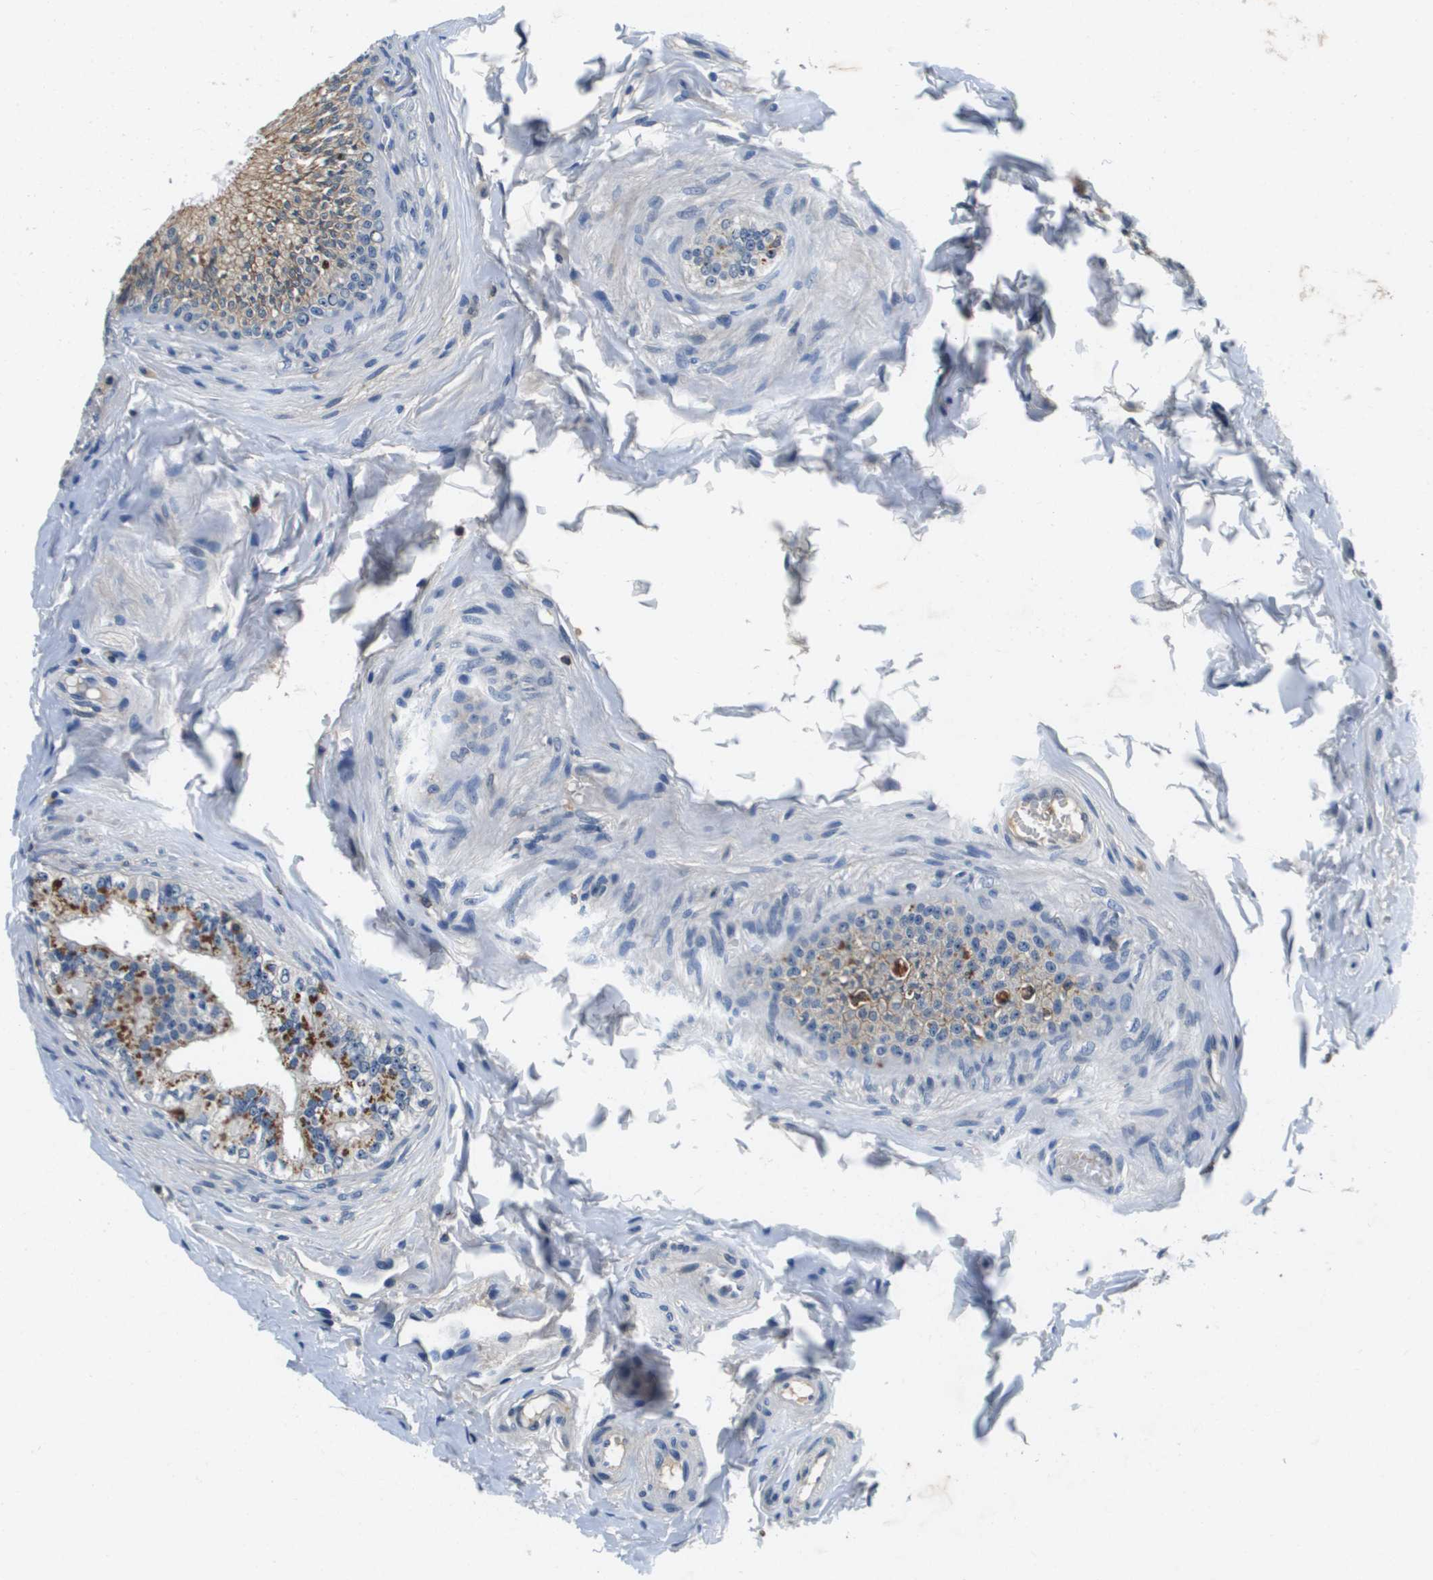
{"staining": {"intensity": "moderate", "quantity": ">75%", "location": "cytoplasmic/membranous"}, "tissue": "epididymis", "cell_type": "Glandular cells", "image_type": "normal", "snomed": [{"axis": "morphology", "description": "Normal tissue, NOS"}, {"axis": "topography", "description": "Testis"}, {"axis": "topography", "description": "Epididymis"}], "caption": "Moderate cytoplasmic/membranous positivity for a protein is present in about >75% of glandular cells of benign epididymis using IHC.", "gene": "KCNQ5", "patient": {"sex": "male", "age": 36}}